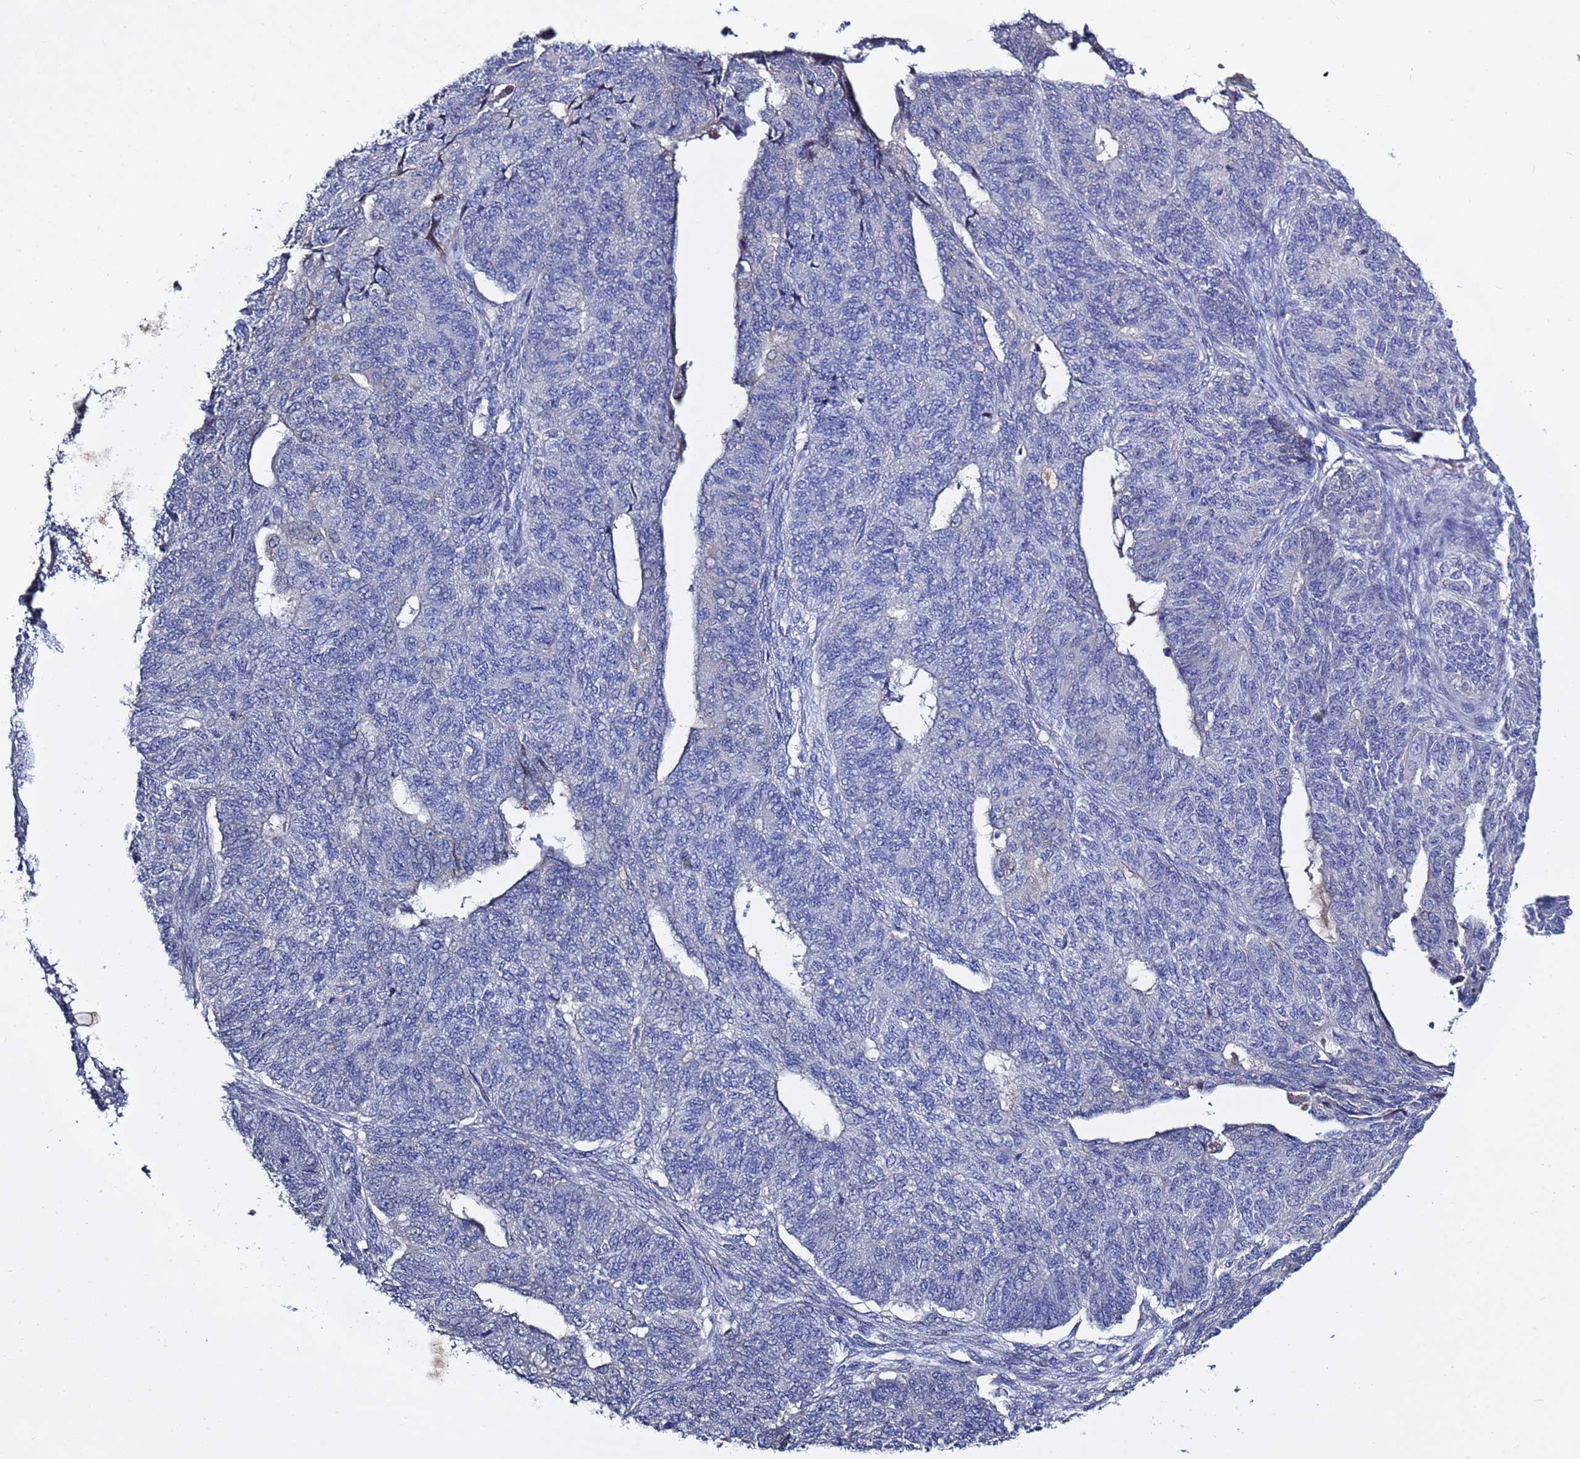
{"staining": {"intensity": "negative", "quantity": "none", "location": "none"}, "tissue": "endometrial cancer", "cell_type": "Tumor cells", "image_type": "cancer", "snomed": [{"axis": "morphology", "description": "Adenocarcinoma, NOS"}, {"axis": "topography", "description": "Endometrium"}], "caption": "Endometrial adenocarcinoma was stained to show a protein in brown. There is no significant expression in tumor cells.", "gene": "NAT2", "patient": {"sex": "female", "age": 32}}